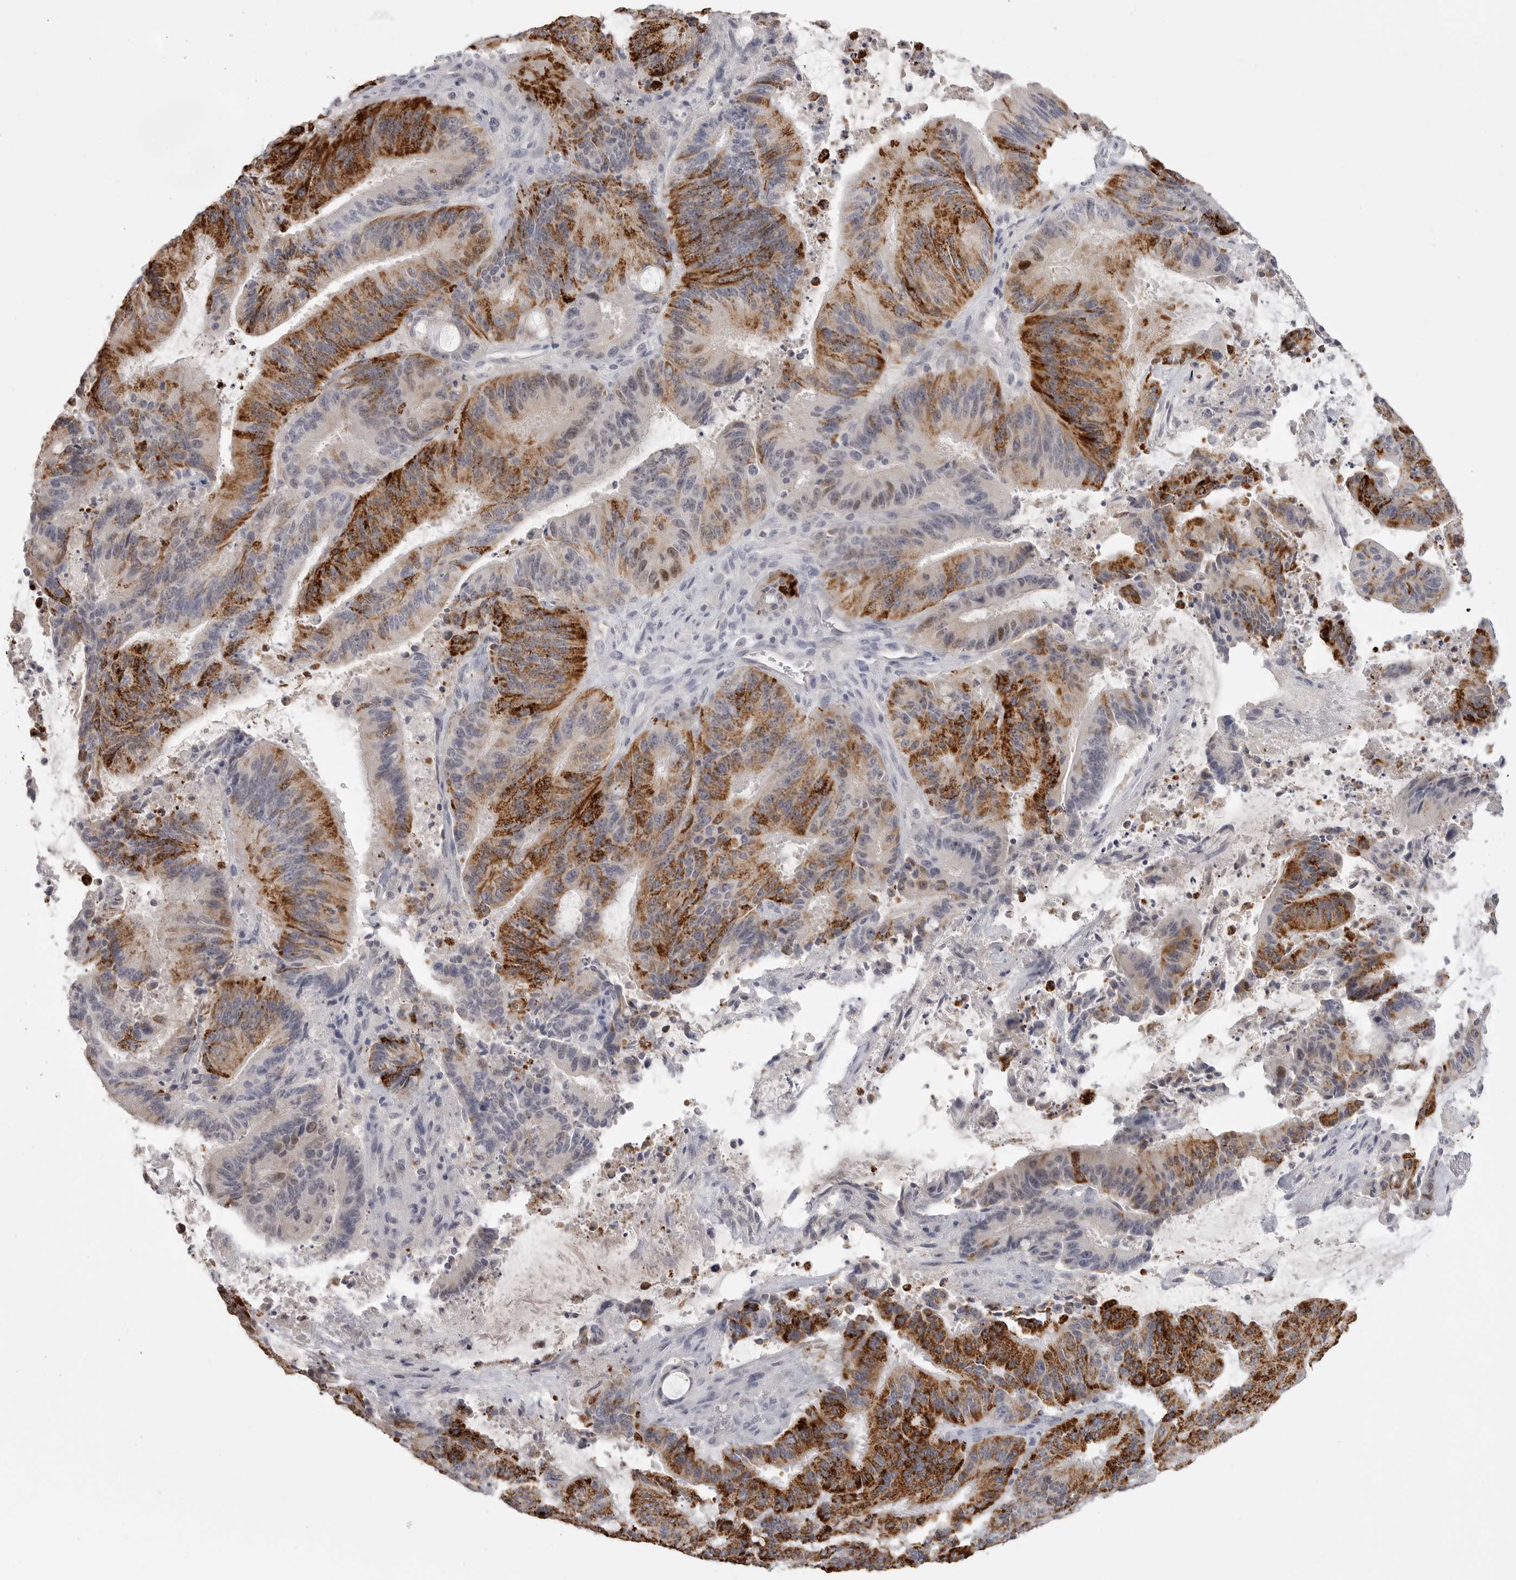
{"staining": {"intensity": "strong", "quantity": ">75%", "location": "cytoplasmic/membranous"}, "tissue": "liver cancer", "cell_type": "Tumor cells", "image_type": "cancer", "snomed": [{"axis": "morphology", "description": "Normal tissue, NOS"}, {"axis": "morphology", "description": "Cholangiocarcinoma"}, {"axis": "topography", "description": "Liver"}, {"axis": "topography", "description": "Peripheral nerve tissue"}], "caption": "Cholangiocarcinoma (liver) stained for a protein demonstrates strong cytoplasmic/membranous positivity in tumor cells.", "gene": "HMGCS2", "patient": {"sex": "female", "age": 73}}